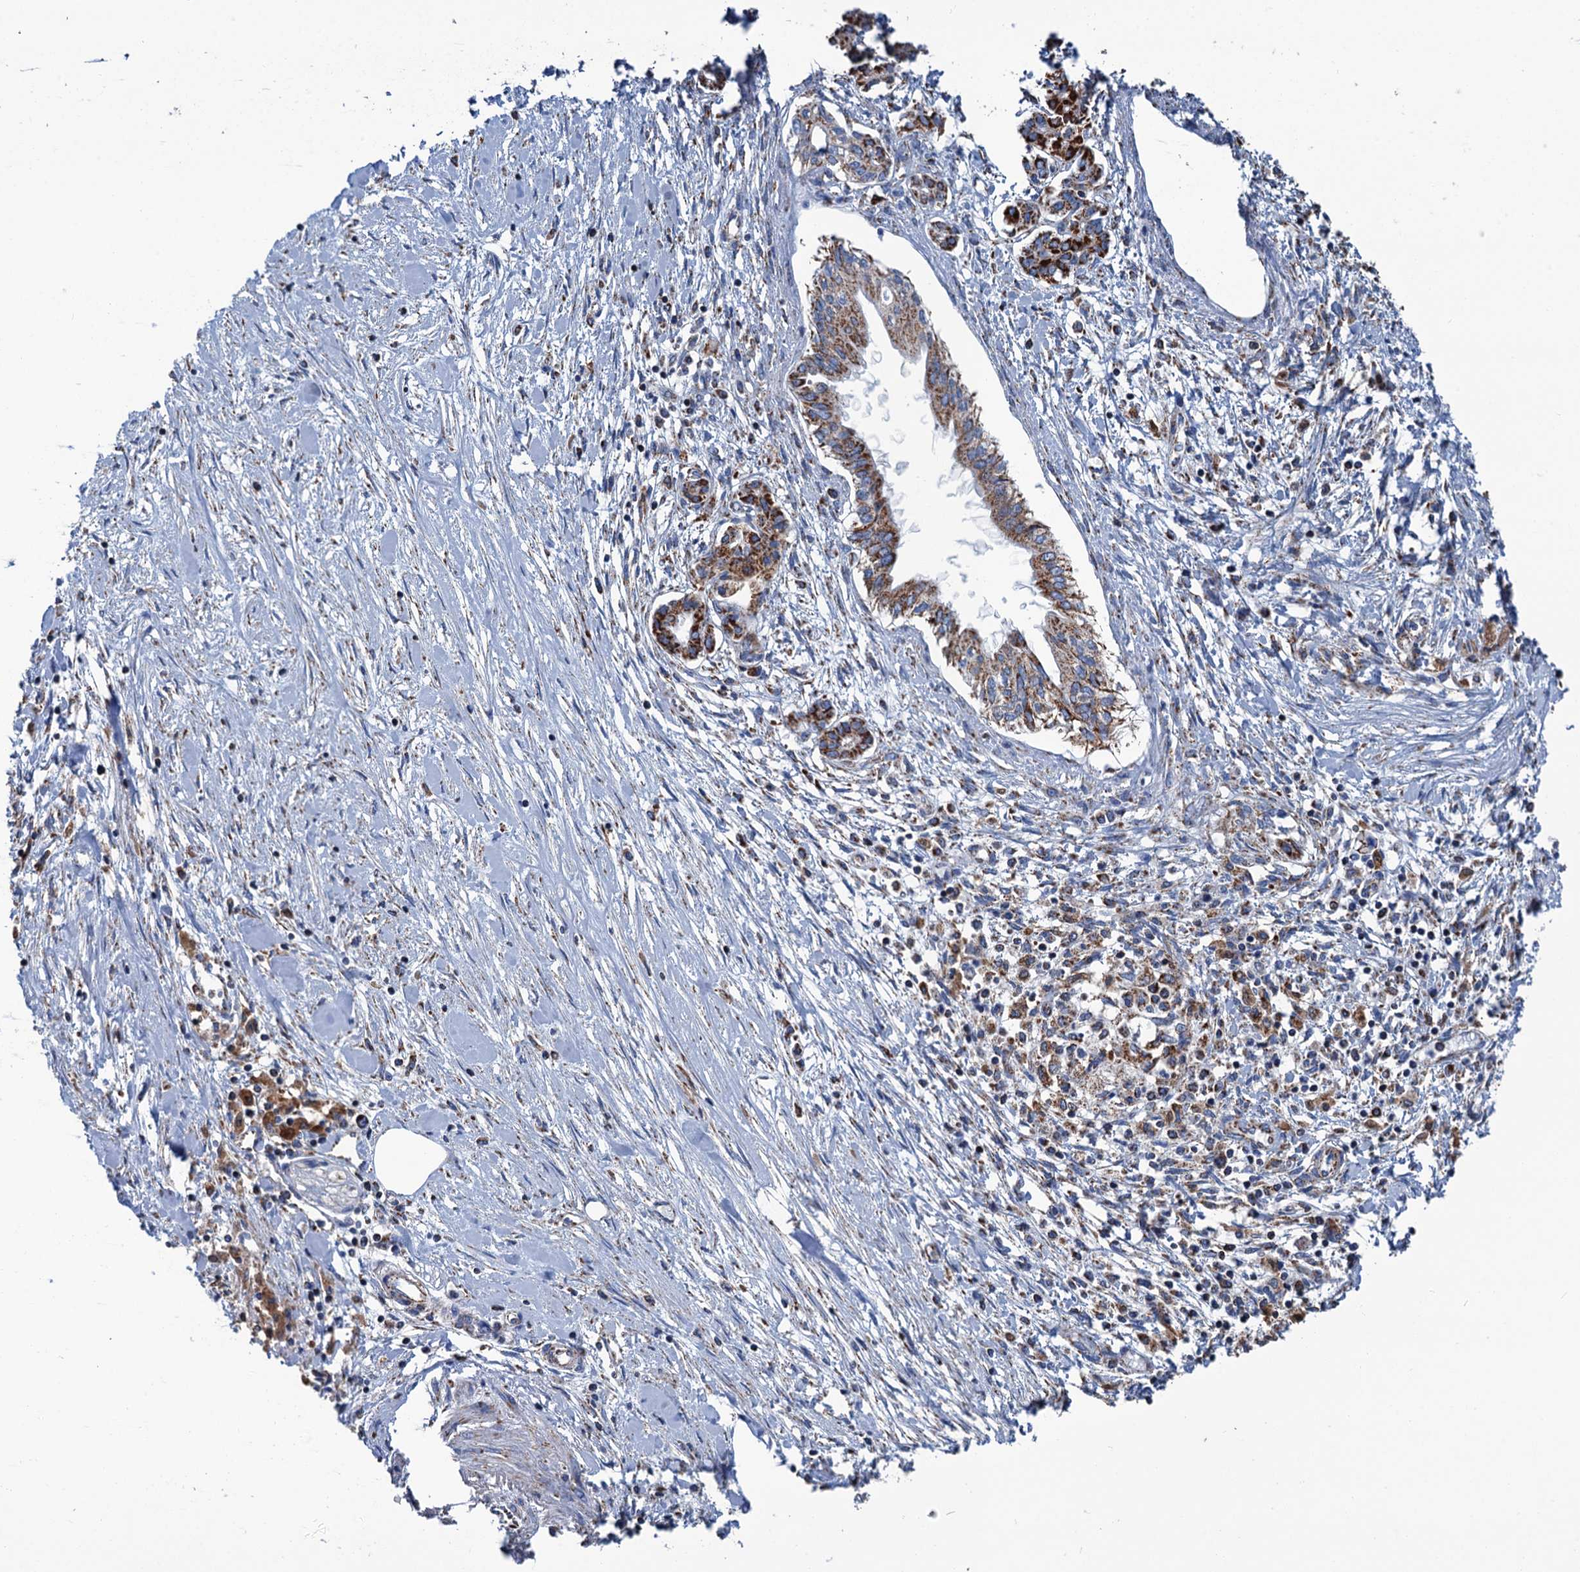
{"staining": {"intensity": "moderate", "quantity": ">75%", "location": "cytoplasmic/membranous"}, "tissue": "pancreatic cancer", "cell_type": "Tumor cells", "image_type": "cancer", "snomed": [{"axis": "morphology", "description": "Normal tissue, NOS"}, {"axis": "morphology", "description": "Adenocarcinoma, NOS"}, {"axis": "topography", "description": "Pancreas"}], "caption": "DAB (3,3'-diaminobenzidine) immunohistochemical staining of pancreatic adenocarcinoma reveals moderate cytoplasmic/membranous protein positivity in approximately >75% of tumor cells.", "gene": "IVD", "patient": {"sex": "female", "age": 64}}